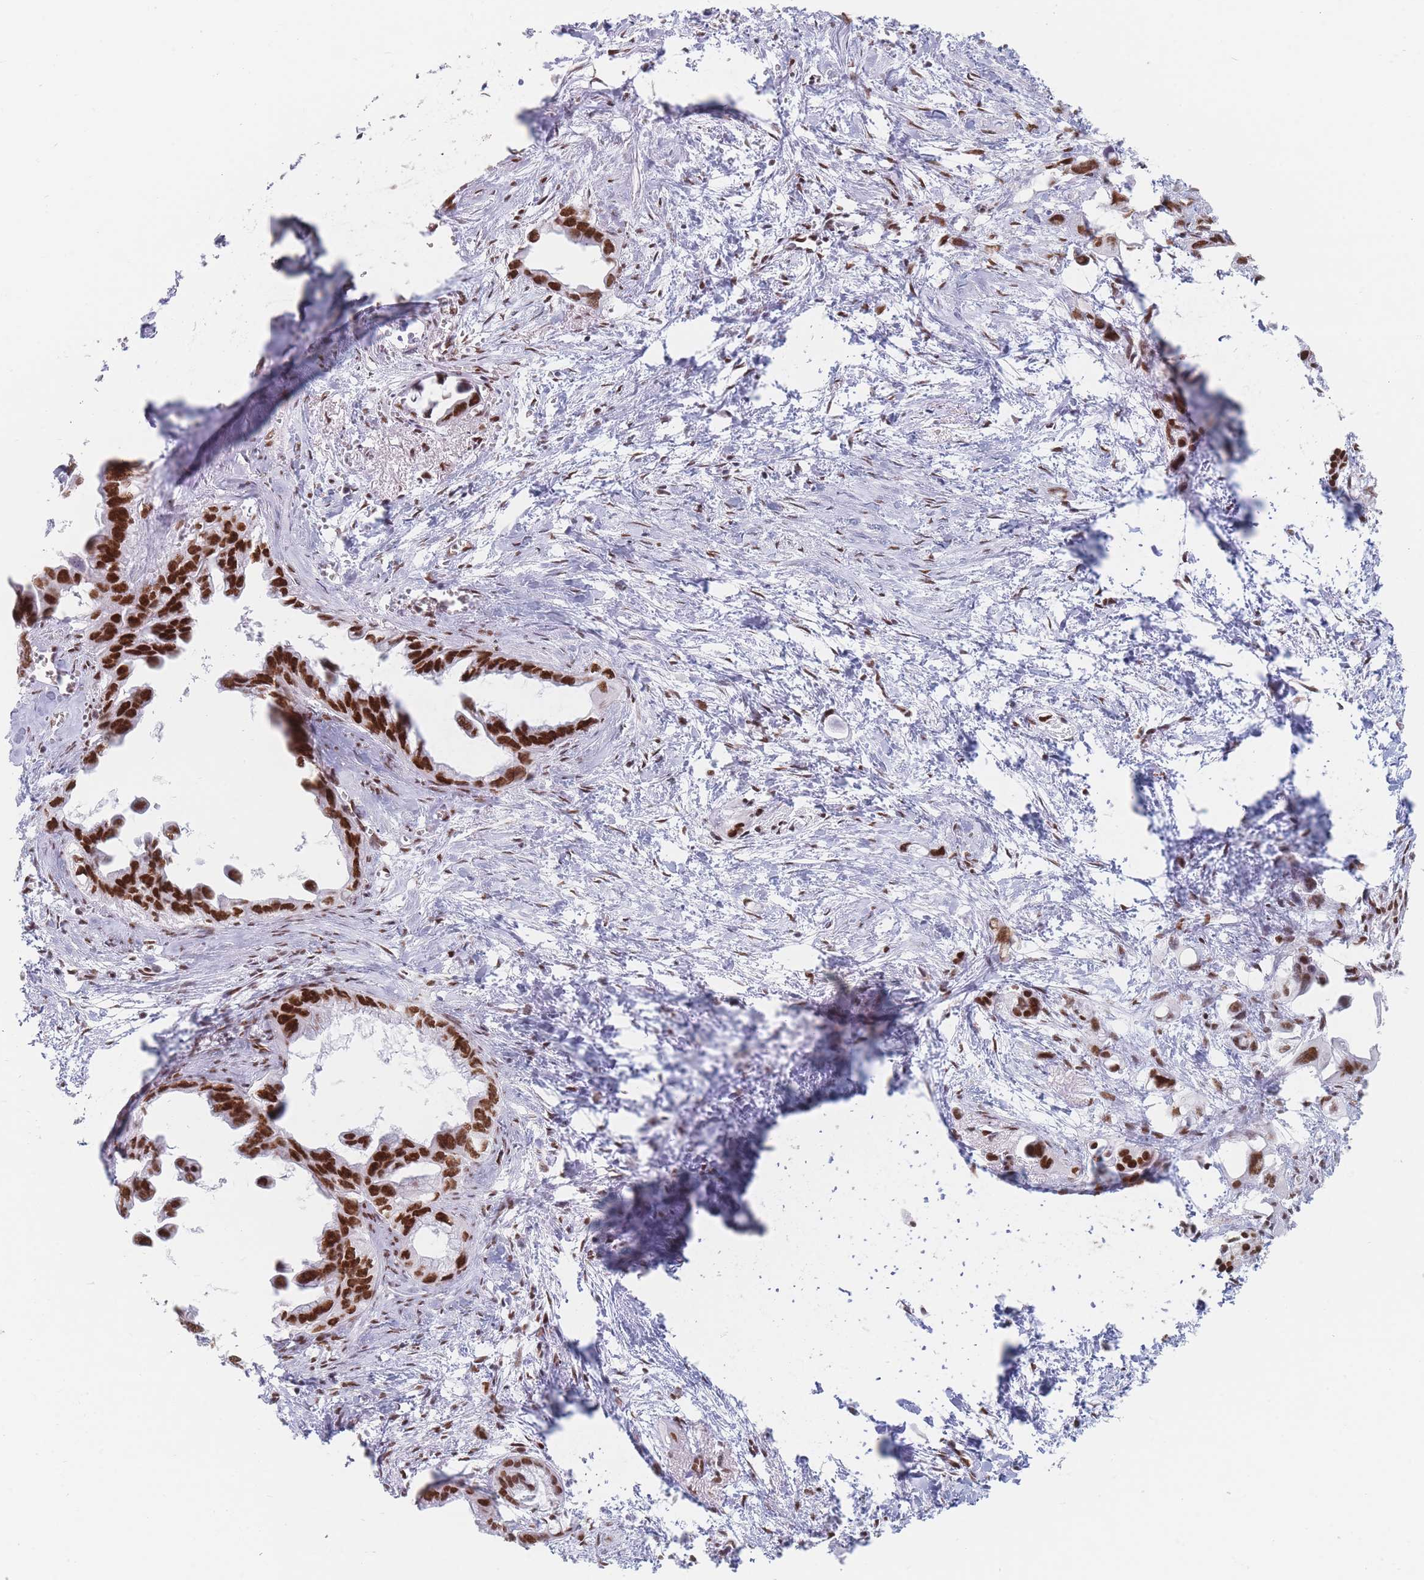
{"staining": {"intensity": "strong", "quantity": ">75%", "location": "nuclear"}, "tissue": "pancreatic cancer", "cell_type": "Tumor cells", "image_type": "cancer", "snomed": [{"axis": "morphology", "description": "Adenocarcinoma, NOS"}, {"axis": "topography", "description": "Pancreas"}], "caption": "Human pancreatic adenocarcinoma stained with a protein marker shows strong staining in tumor cells.", "gene": "SAFB2", "patient": {"sex": "male", "age": 61}}